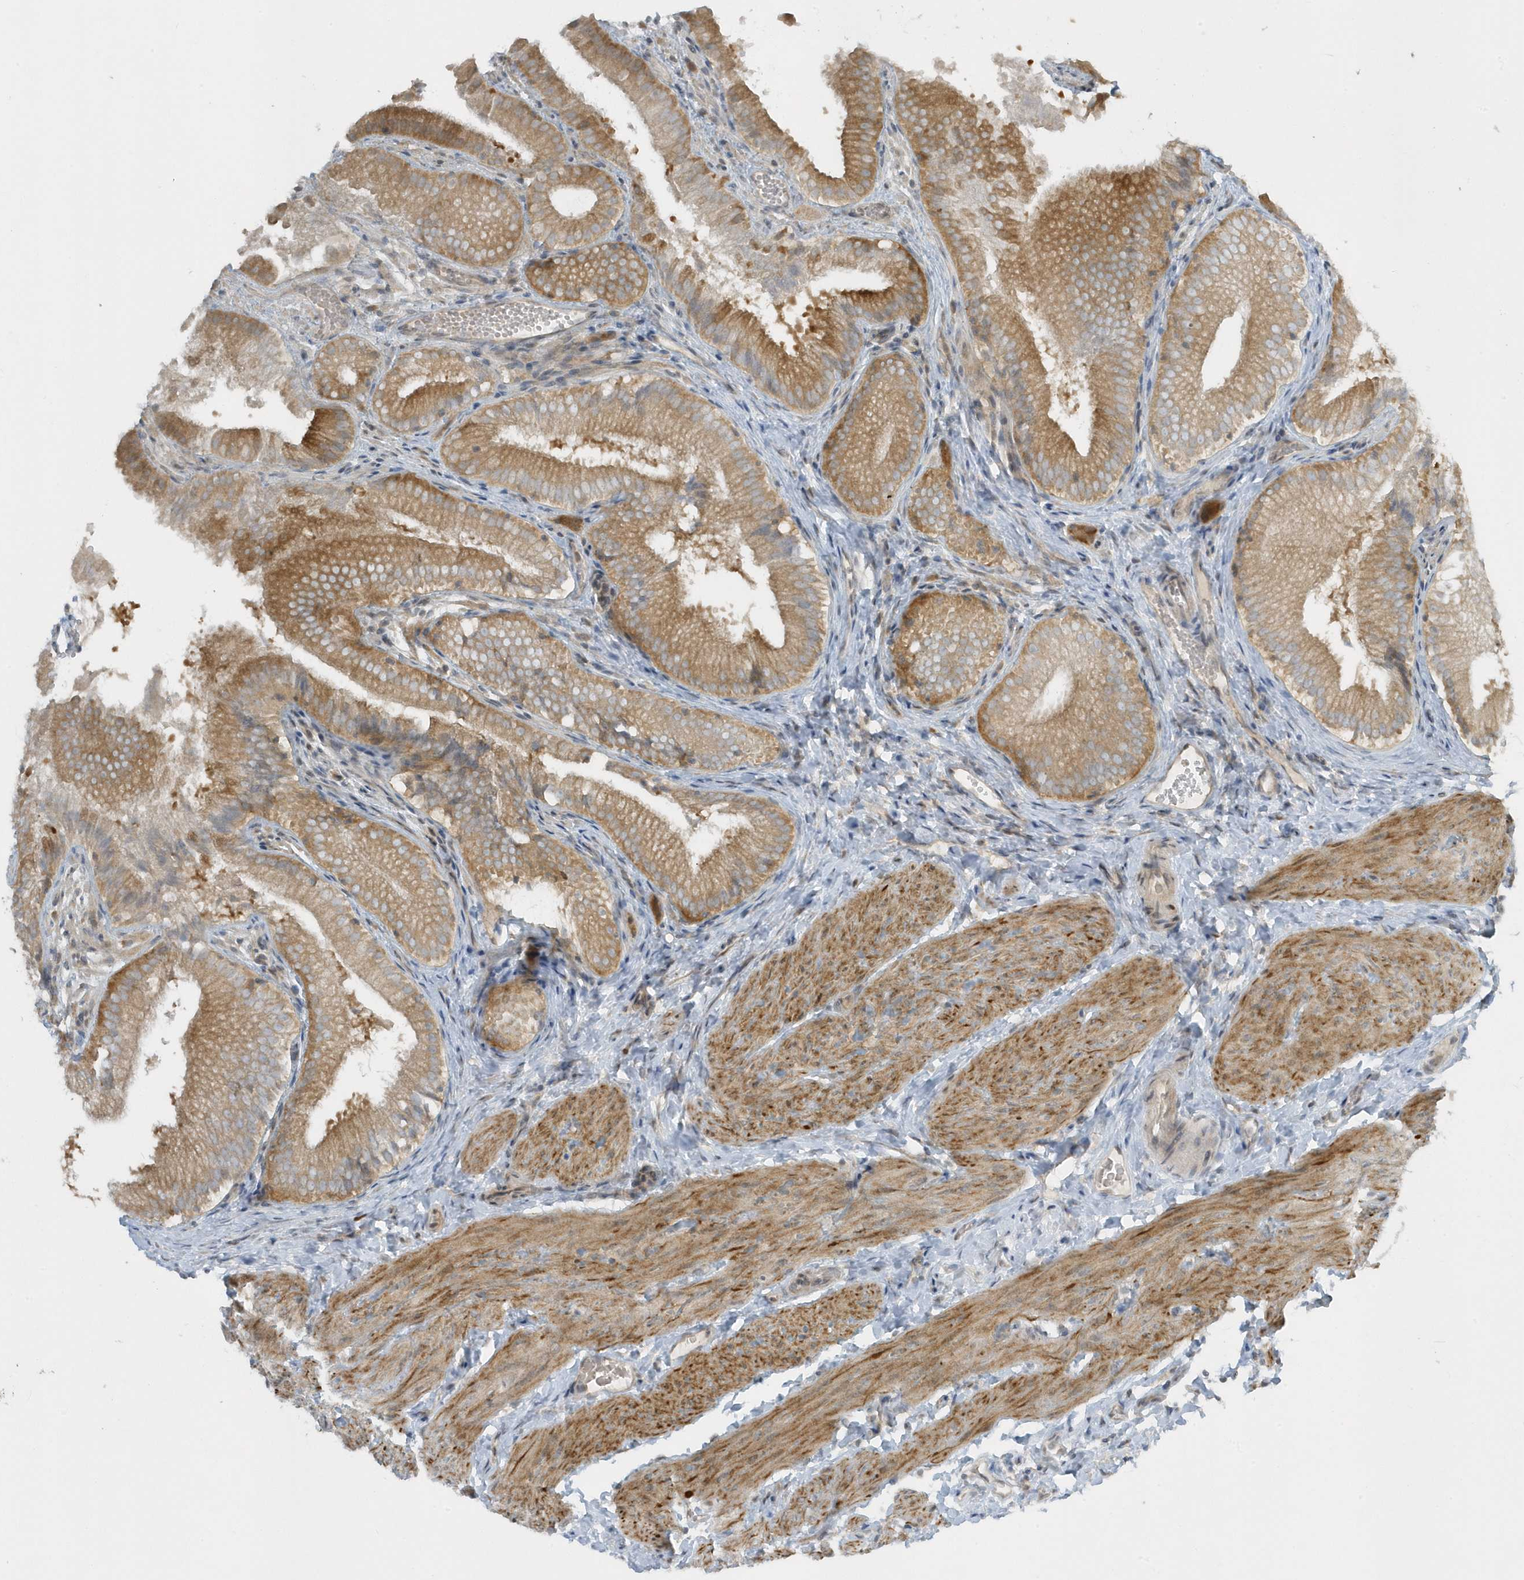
{"staining": {"intensity": "strong", "quantity": ">75%", "location": "cytoplasmic/membranous"}, "tissue": "gallbladder", "cell_type": "Glandular cells", "image_type": "normal", "snomed": [{"axis": "morphology", "description": "Normal tissue, NOS"}, {"axis": "topography", "description": "Gallbladder"}], "caption": "Immunohistochemistry histopathology image of benign gallbladder: human gallbladder stained using immunohistochemistry (IHC) reveals high levels of strong protein expression localized specifically in the cytoplasmic/membranous of glandular cells, appearing as a cytoplasmic/membranous brown color.", "gene": "SCN3A", "patient": {"sex": "female", "age": 30}}